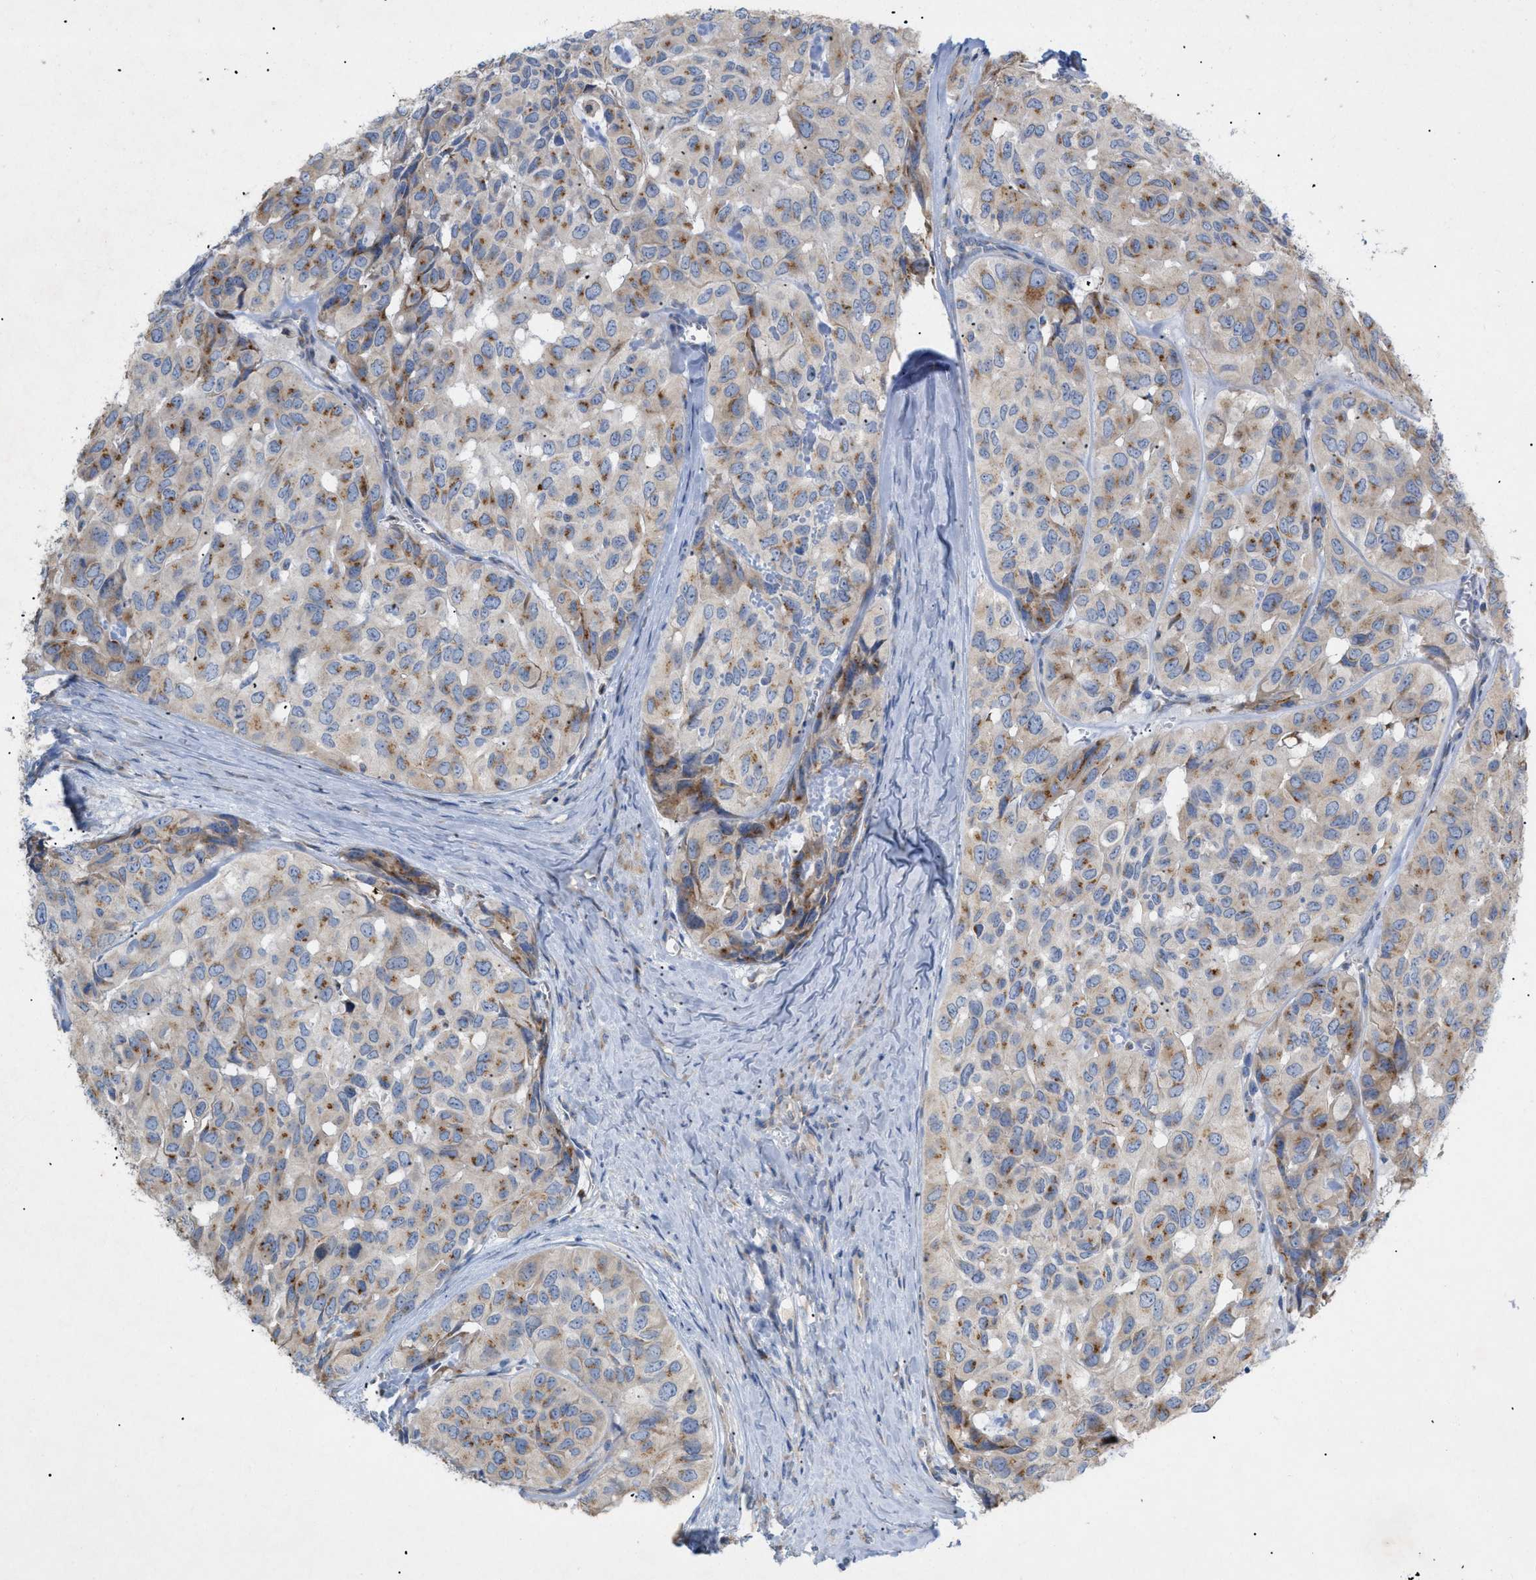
{"staining": {"intensity": "moderate", "quantity": "25%-75%", "location": "cytoplasmic/membranous"}, "tissue": "head and neck cancer", "cell_type": "Tumor cells", "image_type": "cancer", "snomed": [{"axis": "morphology", "description": "Adenocarcinoma, NOS"}, {"axis": "topography", "description": "Salivary gland, NOS"}, {"axis": "topography", "description": "Head-Neck"}], "caption": "This is an image of immunohistochemistry (IHC) staining of head and neck cancer, which shows moderate staining in the cytoplasmic/membranous of tumor cells.", "gene": "SLC50A1", "patient": {"sex": "female", "age": 76}}